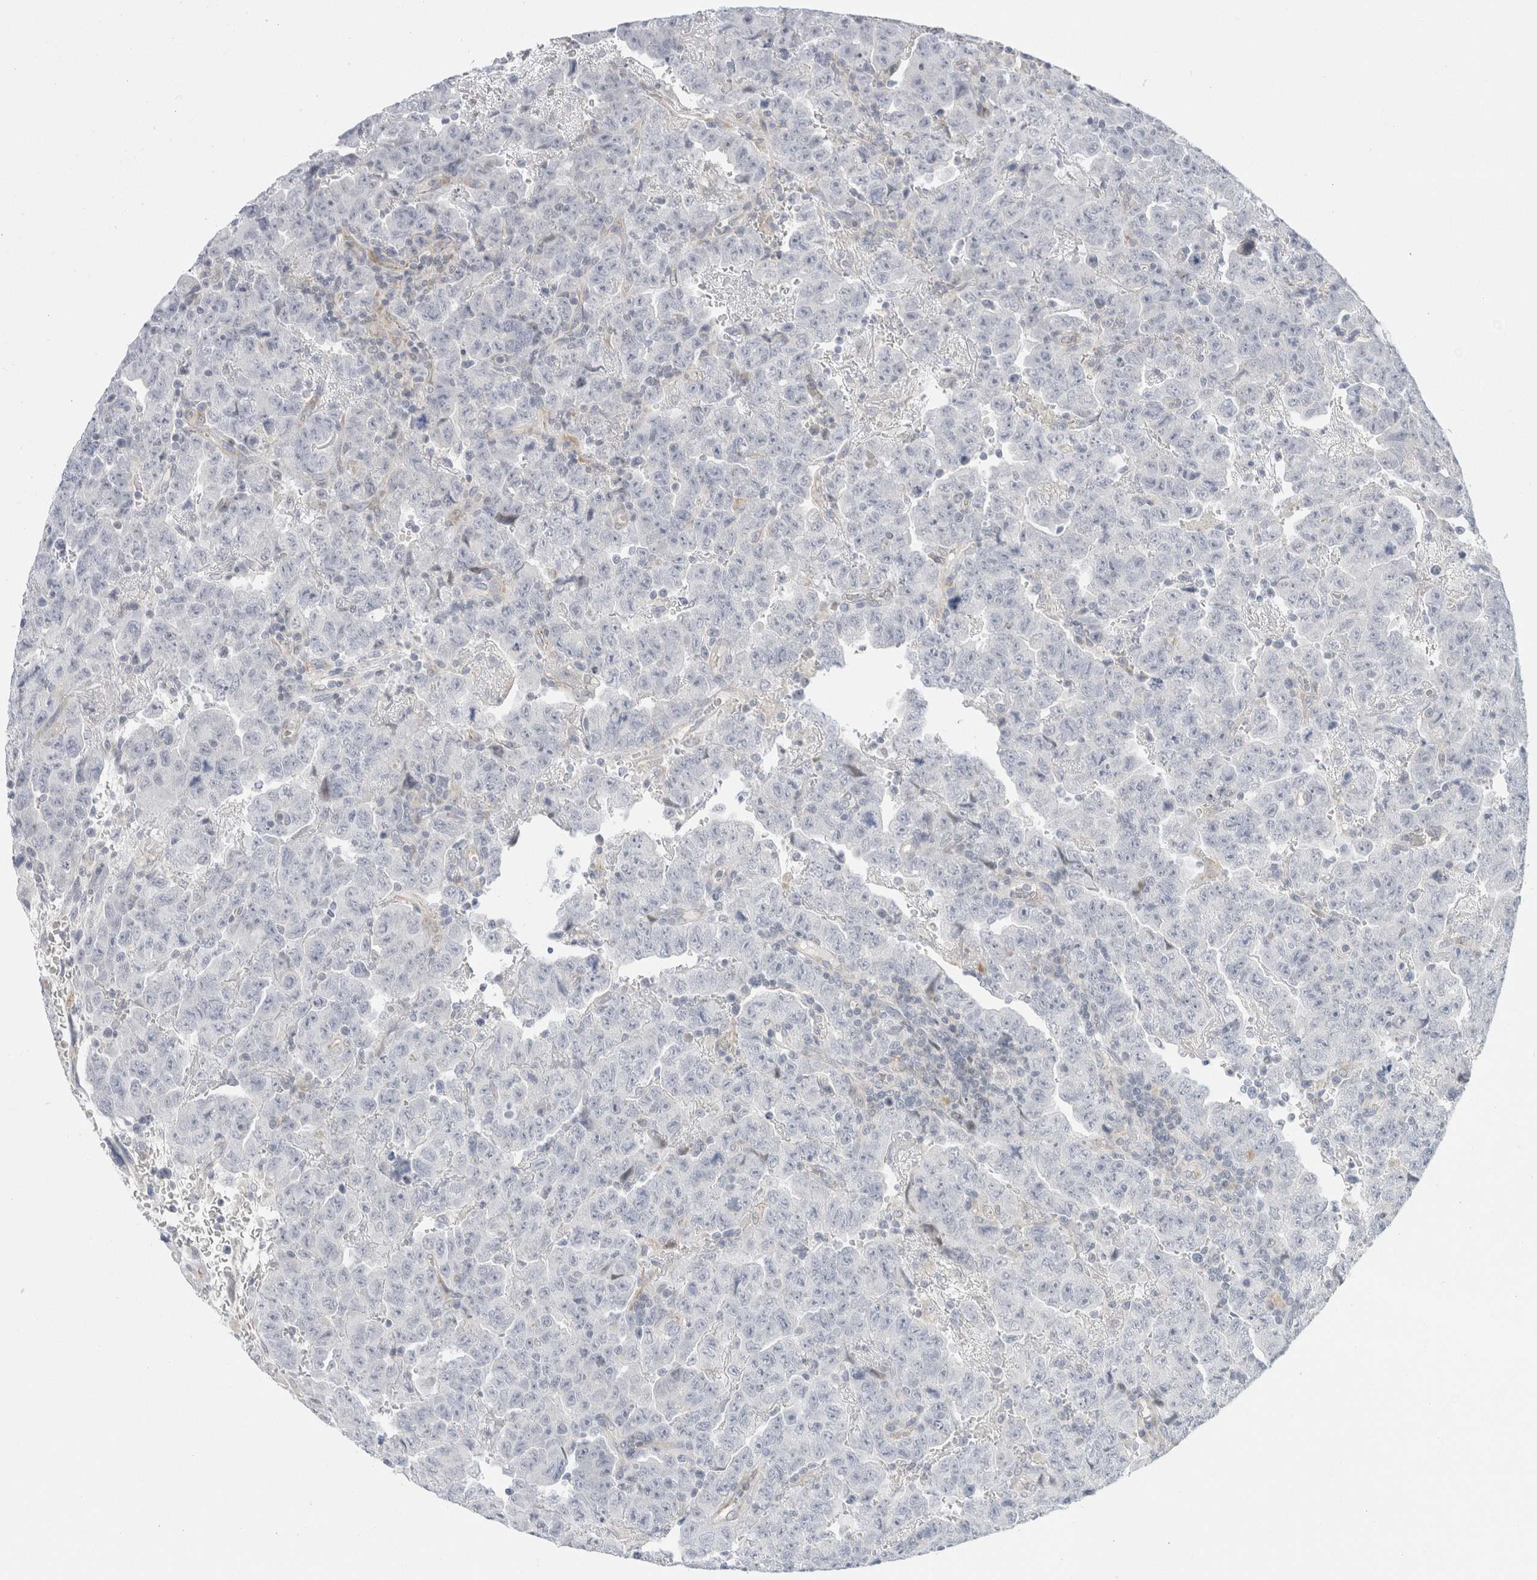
{"staining": {"intensity": "negative", "quantity": "none", "location": "none"}, "tissue": "testis cancer", "cell_type": "Tumor cells", "image_type": "cancer", "snomed": [{"axis": "morphology", "description": "Carcinoma, Embryonal, NOS"}, {"axis": "topography", "description": "Testis"}], "caption": "A micrograph of testis cancer (embryonal carcinoma) stained for a protein reveals no brown staining in tumor cells.", "gene": "FAHD1", "patient": {"sex": "male", "age": 28}}